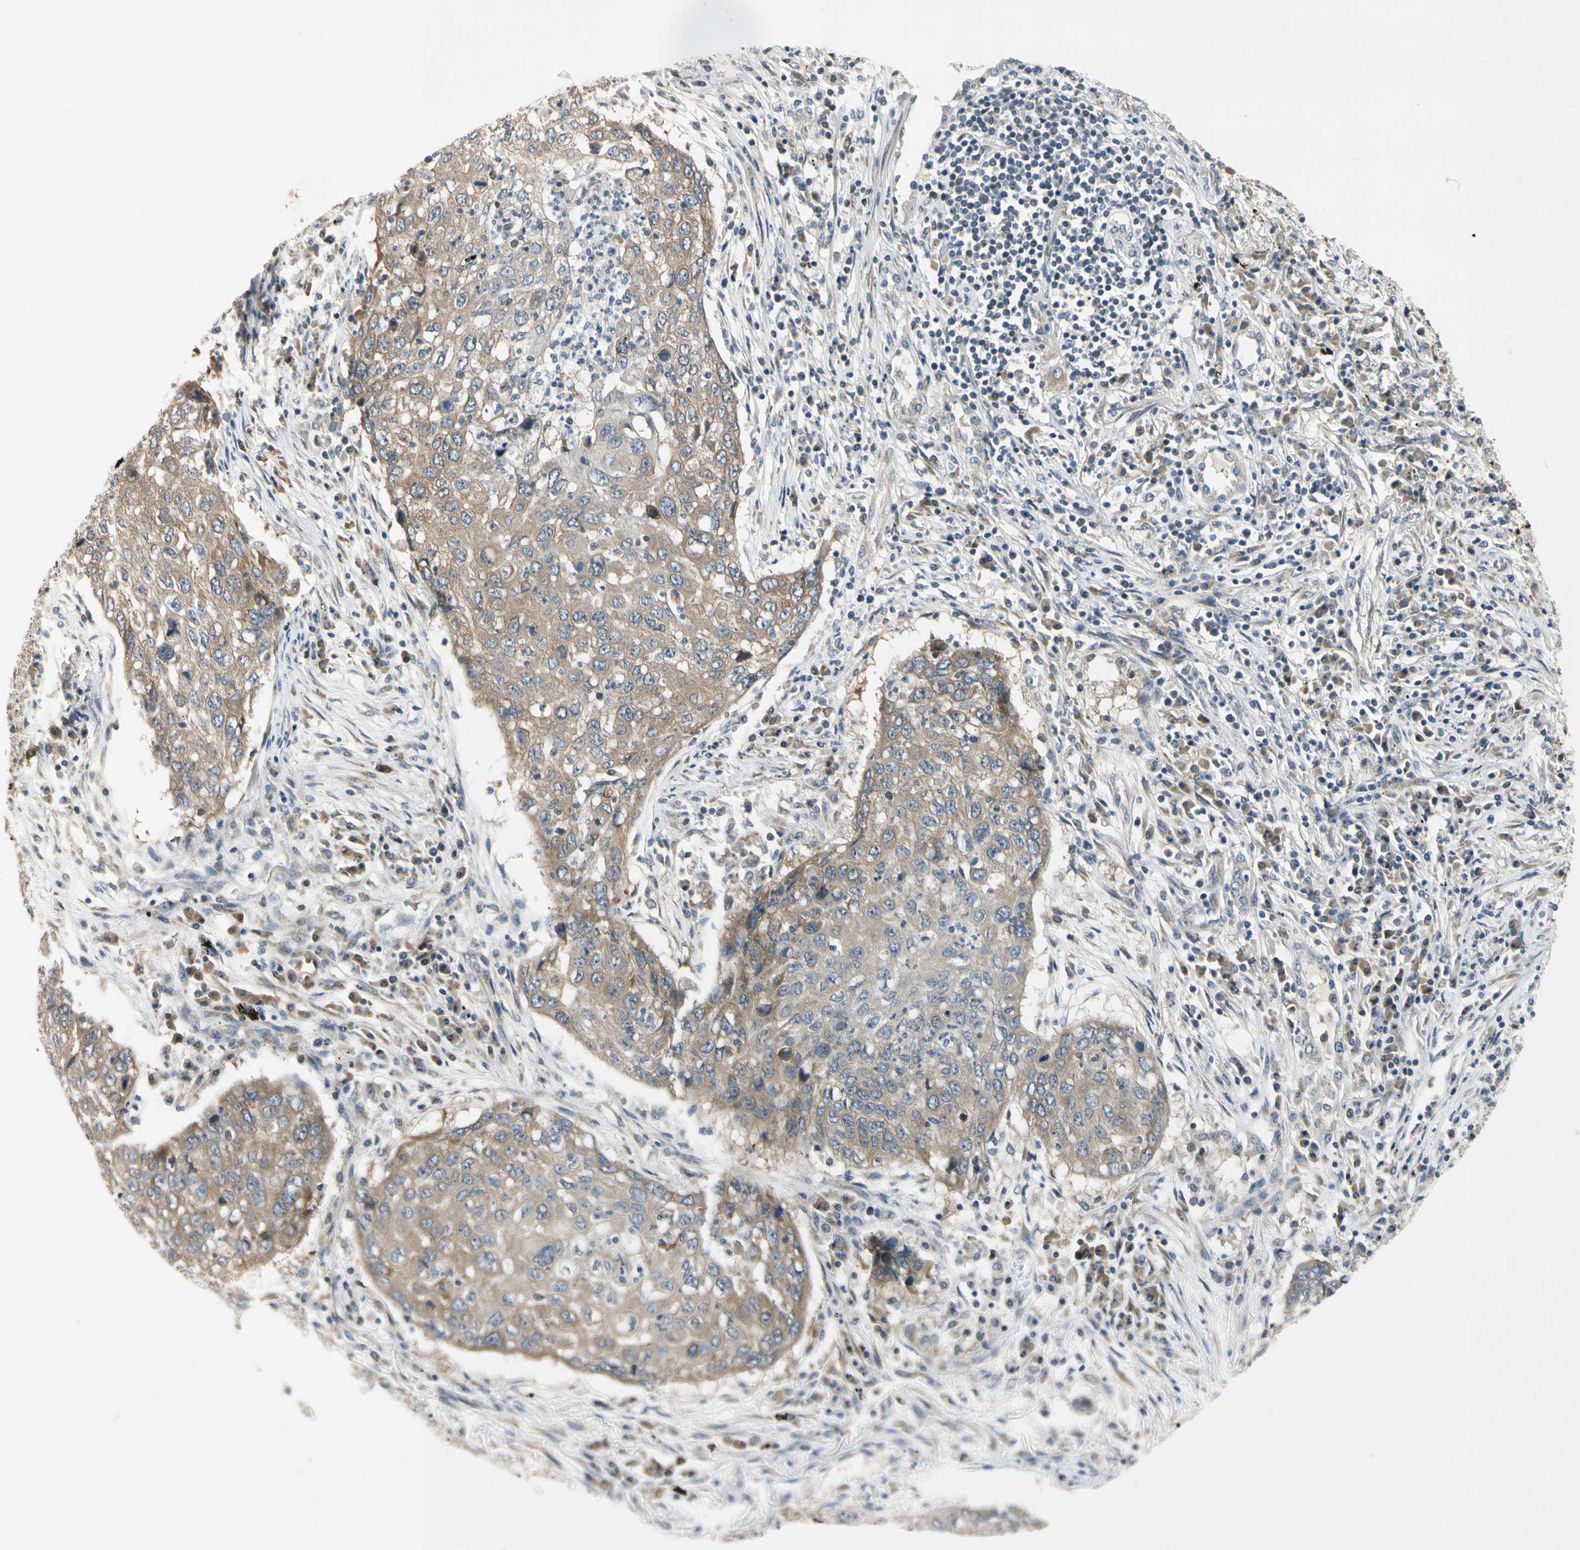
{"staining": {"intensity": "moderate", "quantity": ">75%", "location": "cytoplasmic/membranous"}, "tissue": "lung cancer", "cell_type": "Tumor cells", "image_type": "cancer", "snomed": [{"axis": "morphology", "description": "Squamous cell carcinoma, NOS"}, {"axis": "topography", "description": "Lung"}], "caption": "This photomicrograph displays IHC staining of human lung cancer (squamous cell carcinoma), with medium moderate cytoplasmic/membranous staining in approximately >75% of tumor cells.", "gene": "RPS6KB2", "patient": {"sex": "female", "age": 63}}